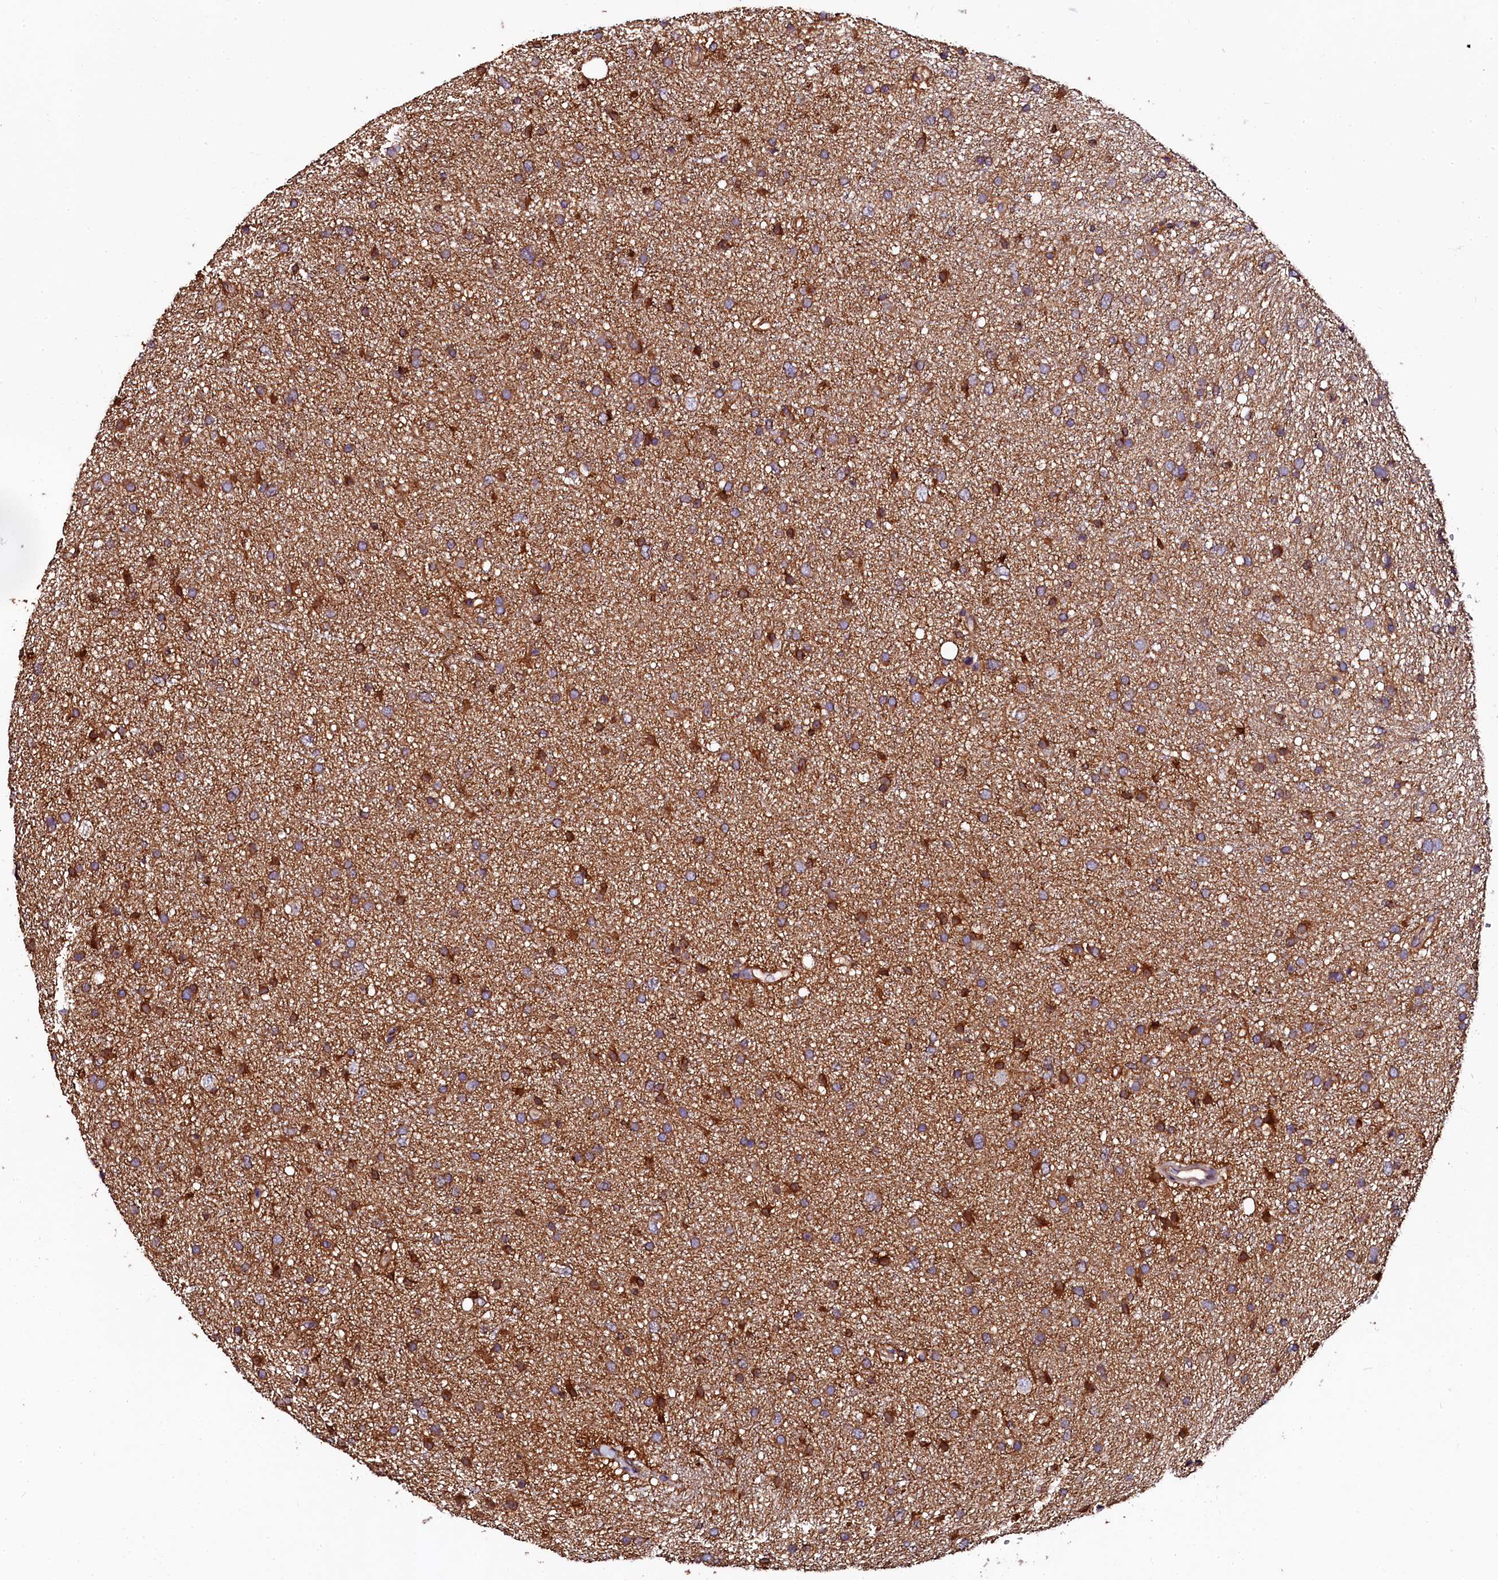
{"staining": {"intensity": "moderate", "quantity": ">75%", "location": "cytoplasmic/membranous"}, "tissue": "glioma", "cell_type": "Tumor cells", "image_type": "cancer", "snomed": [{"axis": "morphology", "description": "Glioma, malignant, Low grade"}, {"axis": "topography", "description": "Cerebral cortex"}], "caption": "Protein expression analysis of malignant low-grade glioma exhibits moderate cytoplasmic/membranous staining in about >75% of tumor cells.", "gene": "APPL2", "patient": {"sex": "female", "age": 39}}